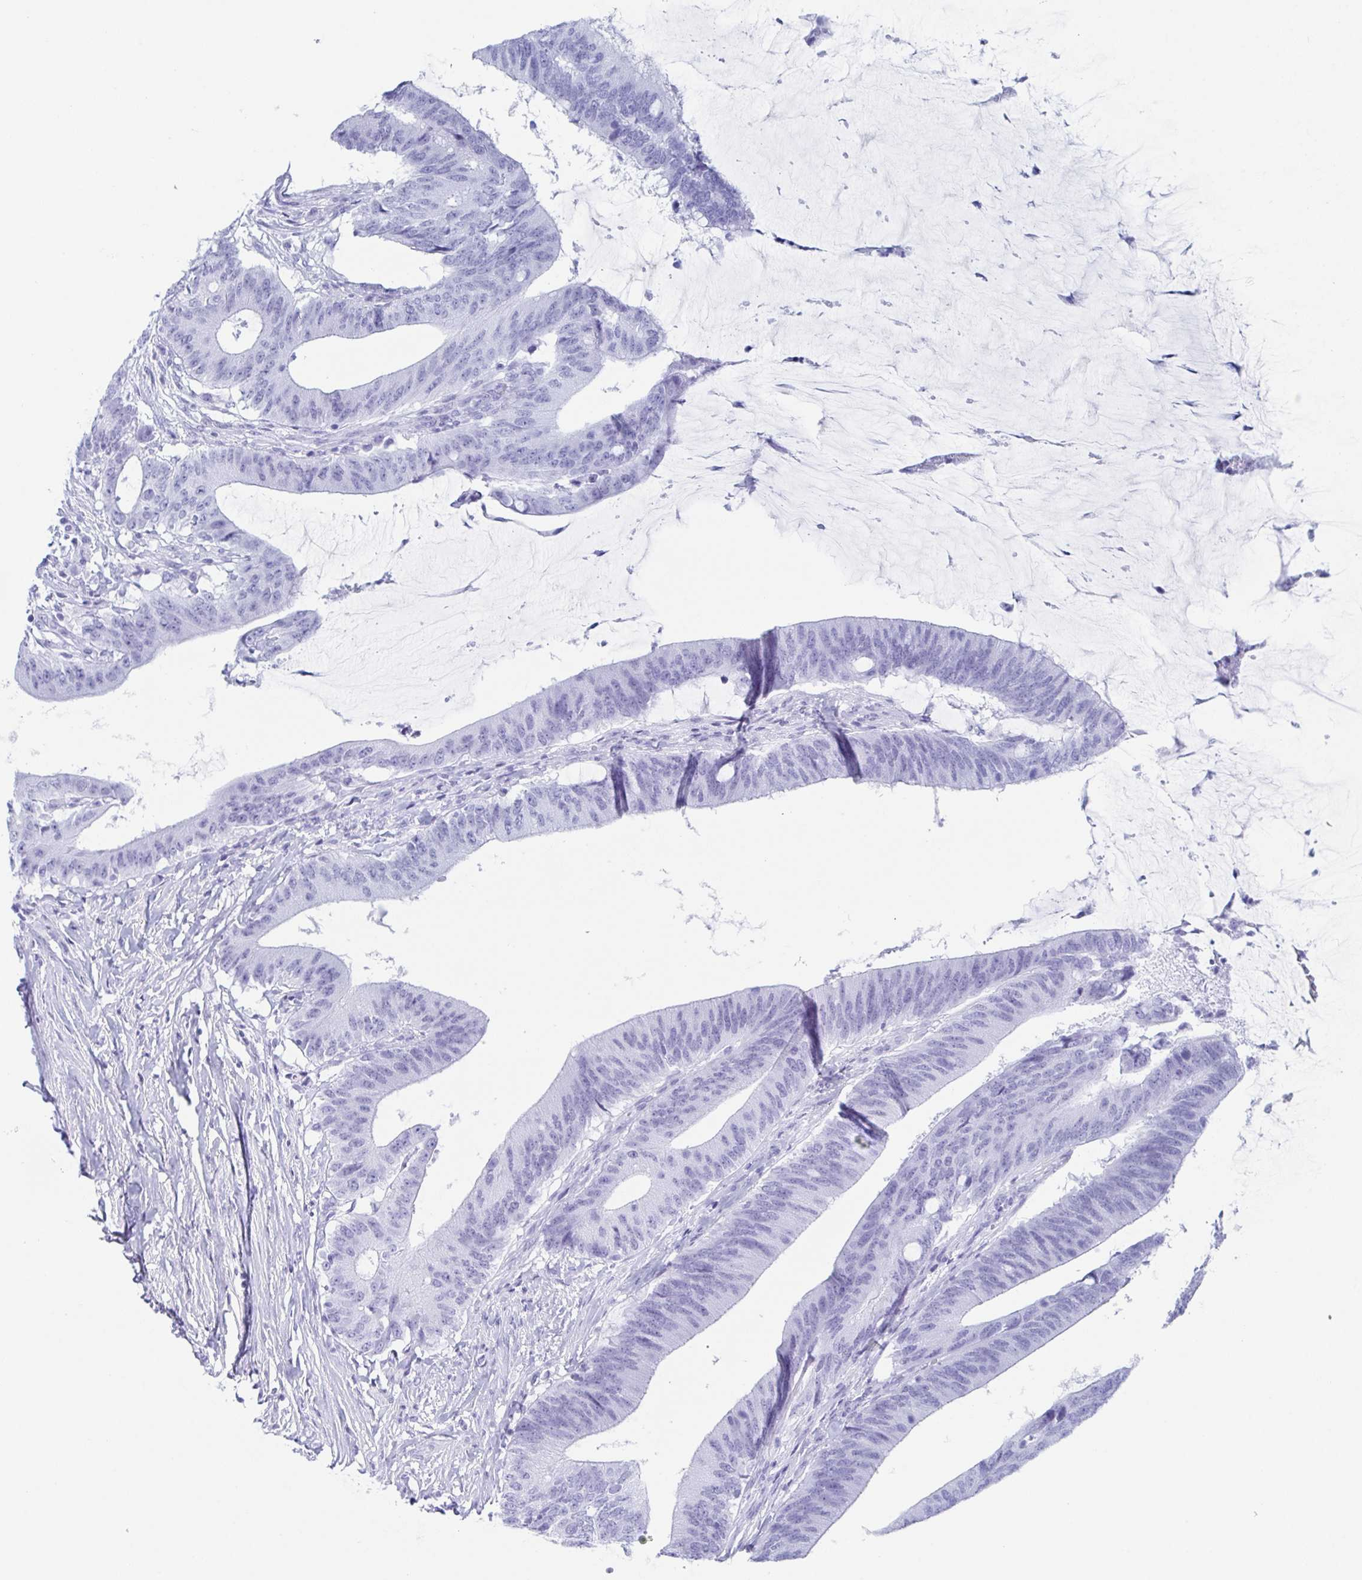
{"staining": {"intensity": "negative", "quantity": "none", "location": "none"}, "tissue": "colorectal cancer", "cell_type": "Tumor cells", "image_type": "cancer", "snomed": [{"axis": "morphology", "description": "Adenocarcinoma, NOS"}, {"axis": "topography", "description": "Colon"}], "caption": "Tumor cells are negative for brown protein staining in colorectal adenocarcinoma. (Immunohistochemistry, brightfield microscopy, high magnification).", "gene": "LYRM2", "patient": {"sex": "female", "age": 43}}